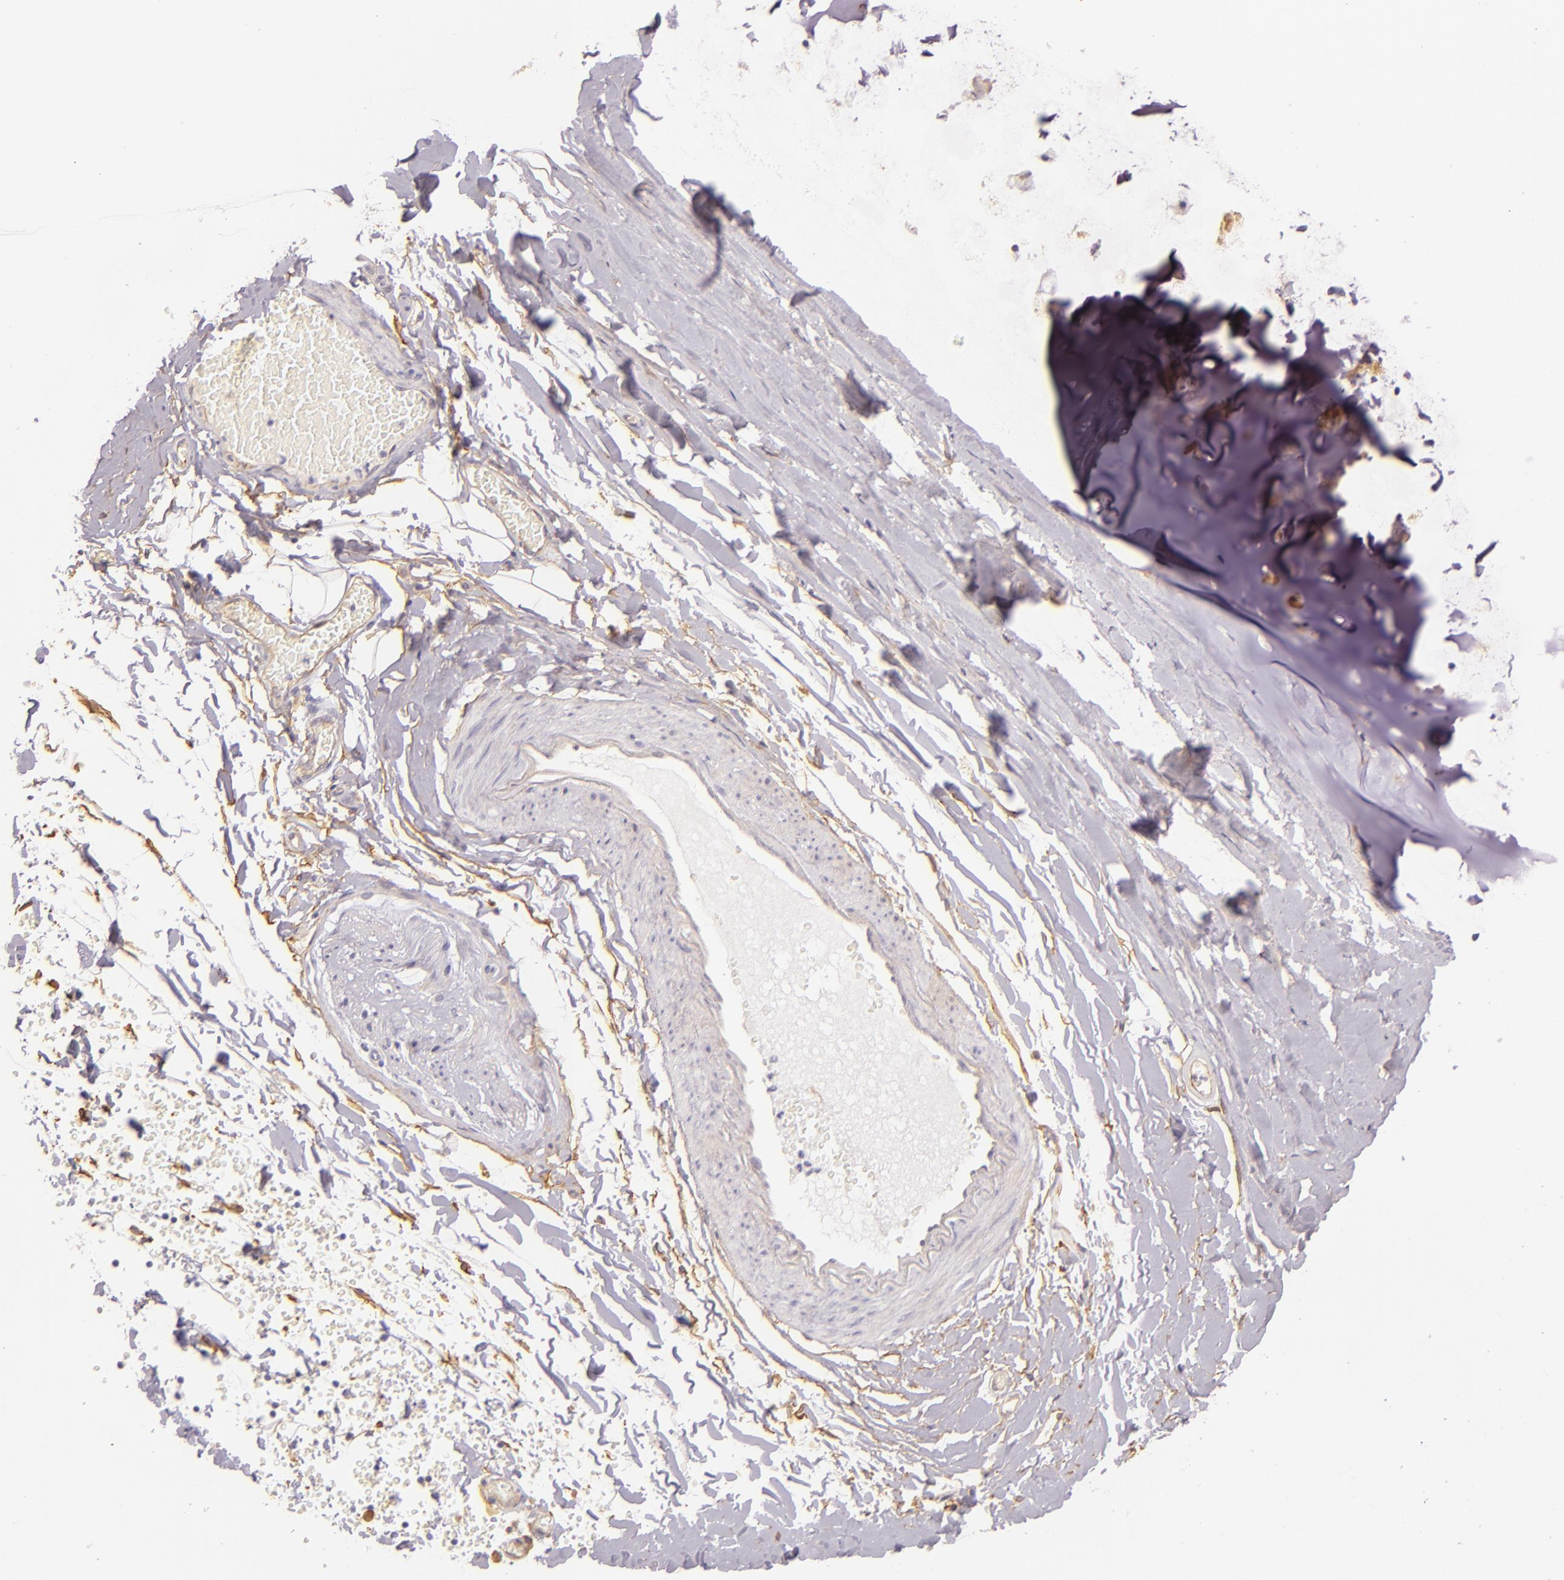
{"staining": {"intensity": "negative", "quantity": "none", "location": "none"}, "tissue": "adipose tissue", "cell_type": "Adipocytes", "image_type": "normal", "snomed": [{"axis": "morphology", "description": "Normal tissue, NOS"}, {"axis": "topography", "description": "Bronchus"}, {"axis": "topography", "description": "Lung"}], "caption": "Immunohistochemistry micrograph of unremarkable human adipose tissue stained for a protein (brown), which demonstrates no staining in adipocytes. (Stains: DAB immunohistochemistry with hematoxylin counter stain, Microscopy: brightfield microscopy at high magnification).", "gene": "CTSF", "patient": {"sex": "female", "age": 56}}